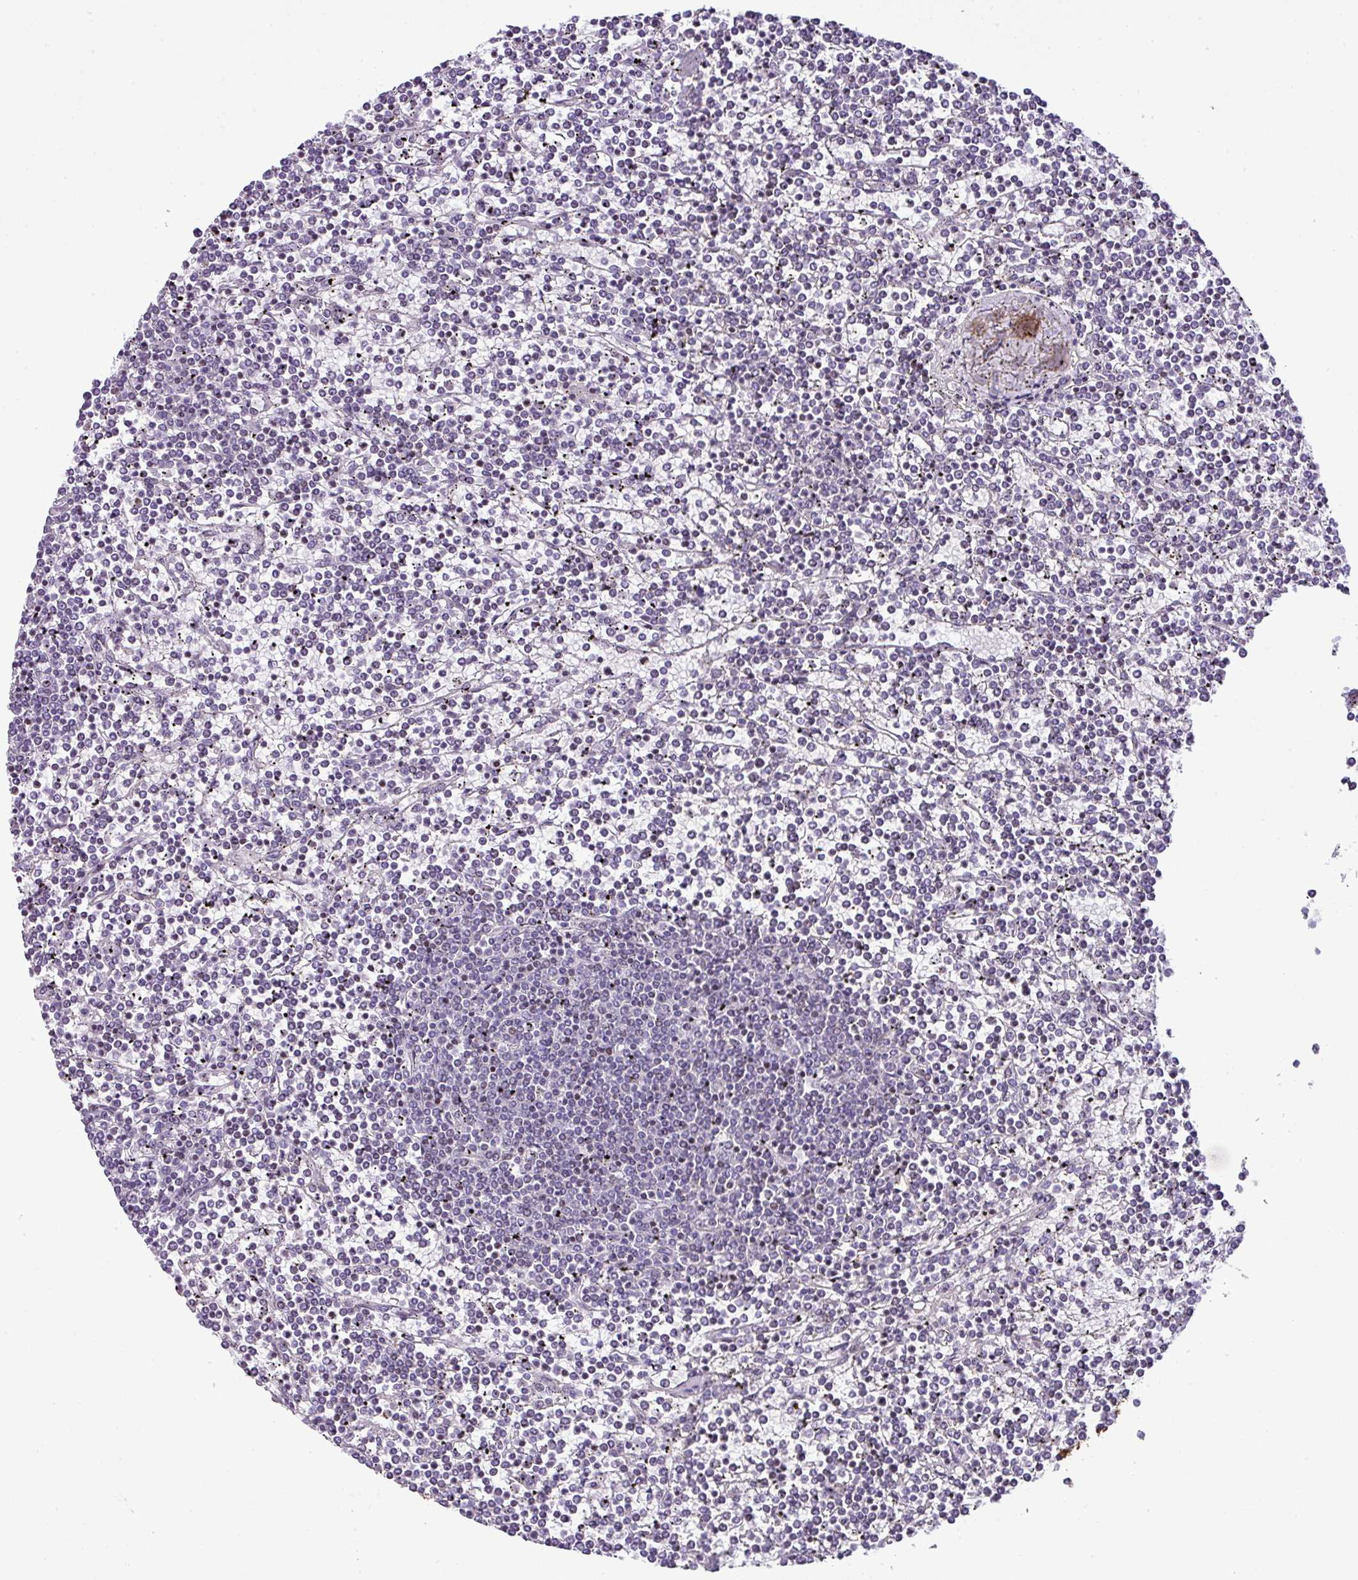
{"staining": {"intensity": "negative", "quantity": "none", "location": "none"}, "tissue": "lymphoma", "cell_type": "Tumor cells", "image_type": "cancer", "snomed": [{"axis": "morphology", "description": "Malignant lymphoma, non-Hodgkin's type, Low grade"}, {"axis": "topography", "description": "Spleen"}], "caption": "Protein analysis of malignant lymphoma, non-Hodgkin's type (low-grade) demonstrates no significant expression in tumor cells. Nuclei are stained in blue.", "gene": "CMTM5", "patient": {"sex": "female", "age": 19}}